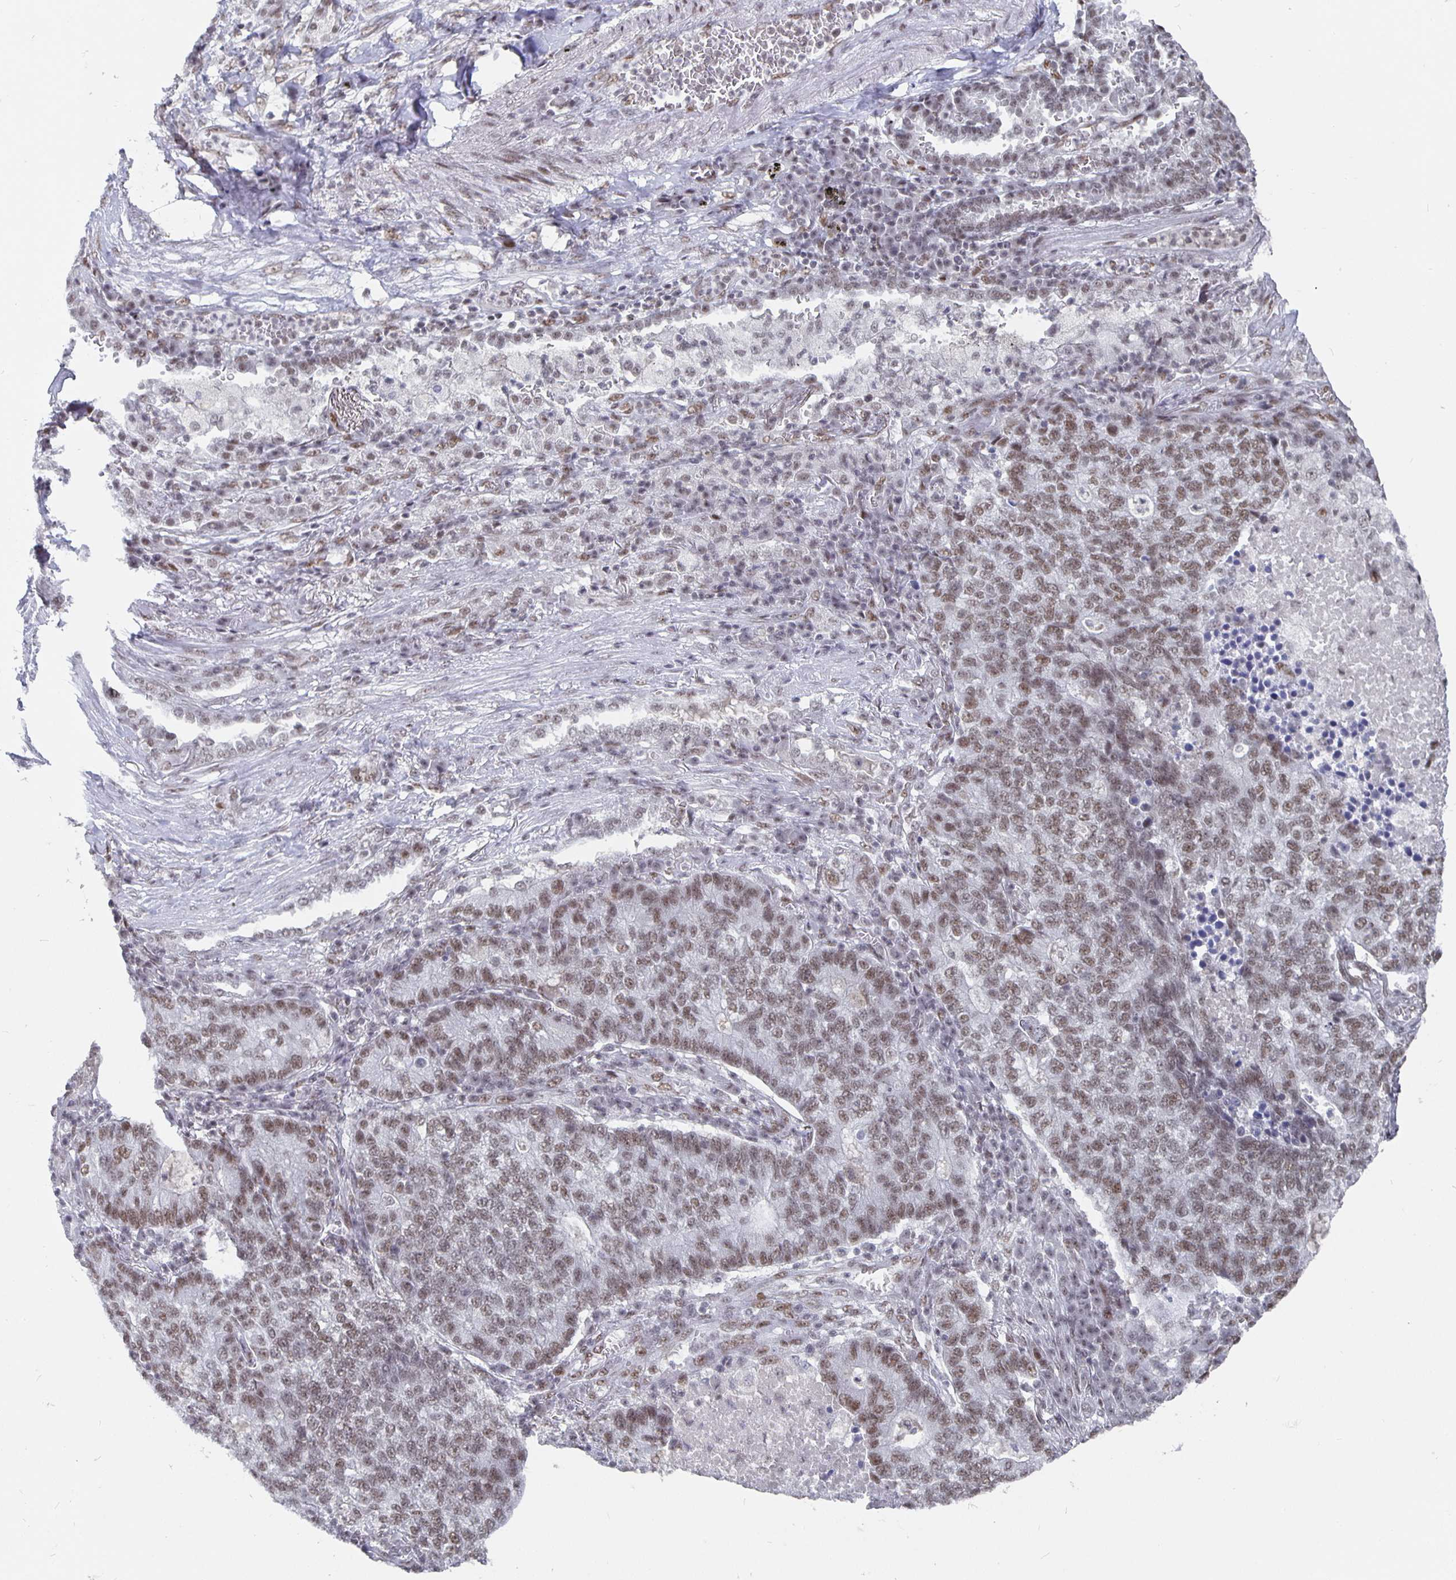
{"staining": {"intensity": "moderate", "quantity": ">75%", "location": "nuclear"}, "tissue": "lung cancer", "cell_type": "Tumor cells", "image_type": "cancer", "snomed": [{"axis": "morphology", "description": "Adenocarcinoma, NOS"}, {"axis": "topography", "description": "Lung"}], "caption": "IHC histopathology image of lung adenocarcinoma stained for a protein (brown), which exhibits medium levels of moderate nuclear expression in about >75% of tumor cells.", "gene": "PBX2", "patient": {"sex": "male", "age": 57}}